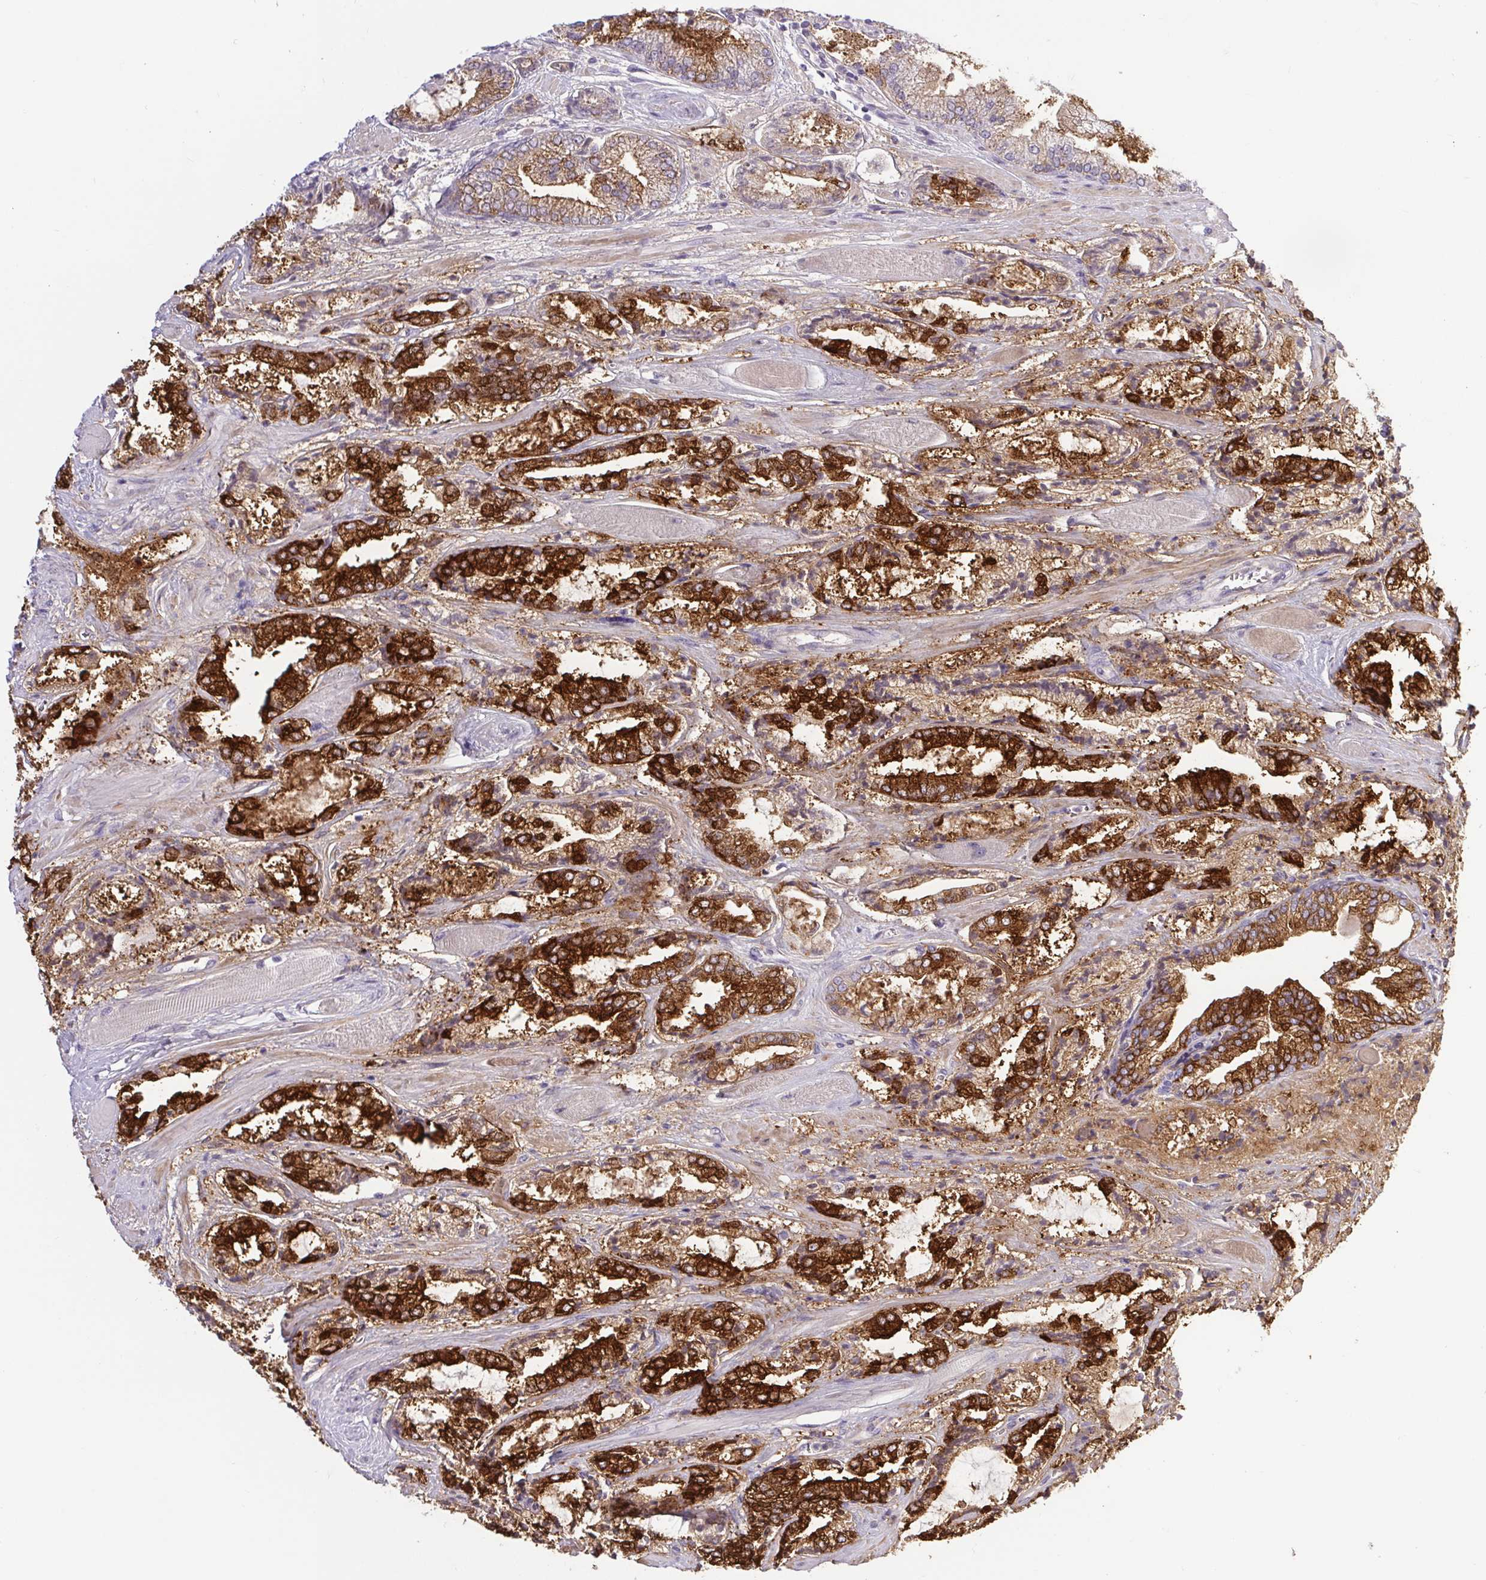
{"staining": {"intensity": "strong", "quantity": ">75%", "location": "cytoplasmic/membranous"}, "tissue": "prostate cancer", "cell_type": "Tumor cells", "image_type": "cancer", "snomed": [{"axis": "morphology", "description": "Adenocarcinoma, High grade"}, {"axis": "topography", "description": "Prostate"}], "caption": "IHC (DAB (3,3'-diaminobenzidine)) staining of prostate cancer reveals strong cytoplasmic/membranous protein expression in about >75% of tumor cells. (IHC, brightfield microscopy, high magnification).", "gene": "BCAS1", "patient": {"sex": "male", "age": 64}}